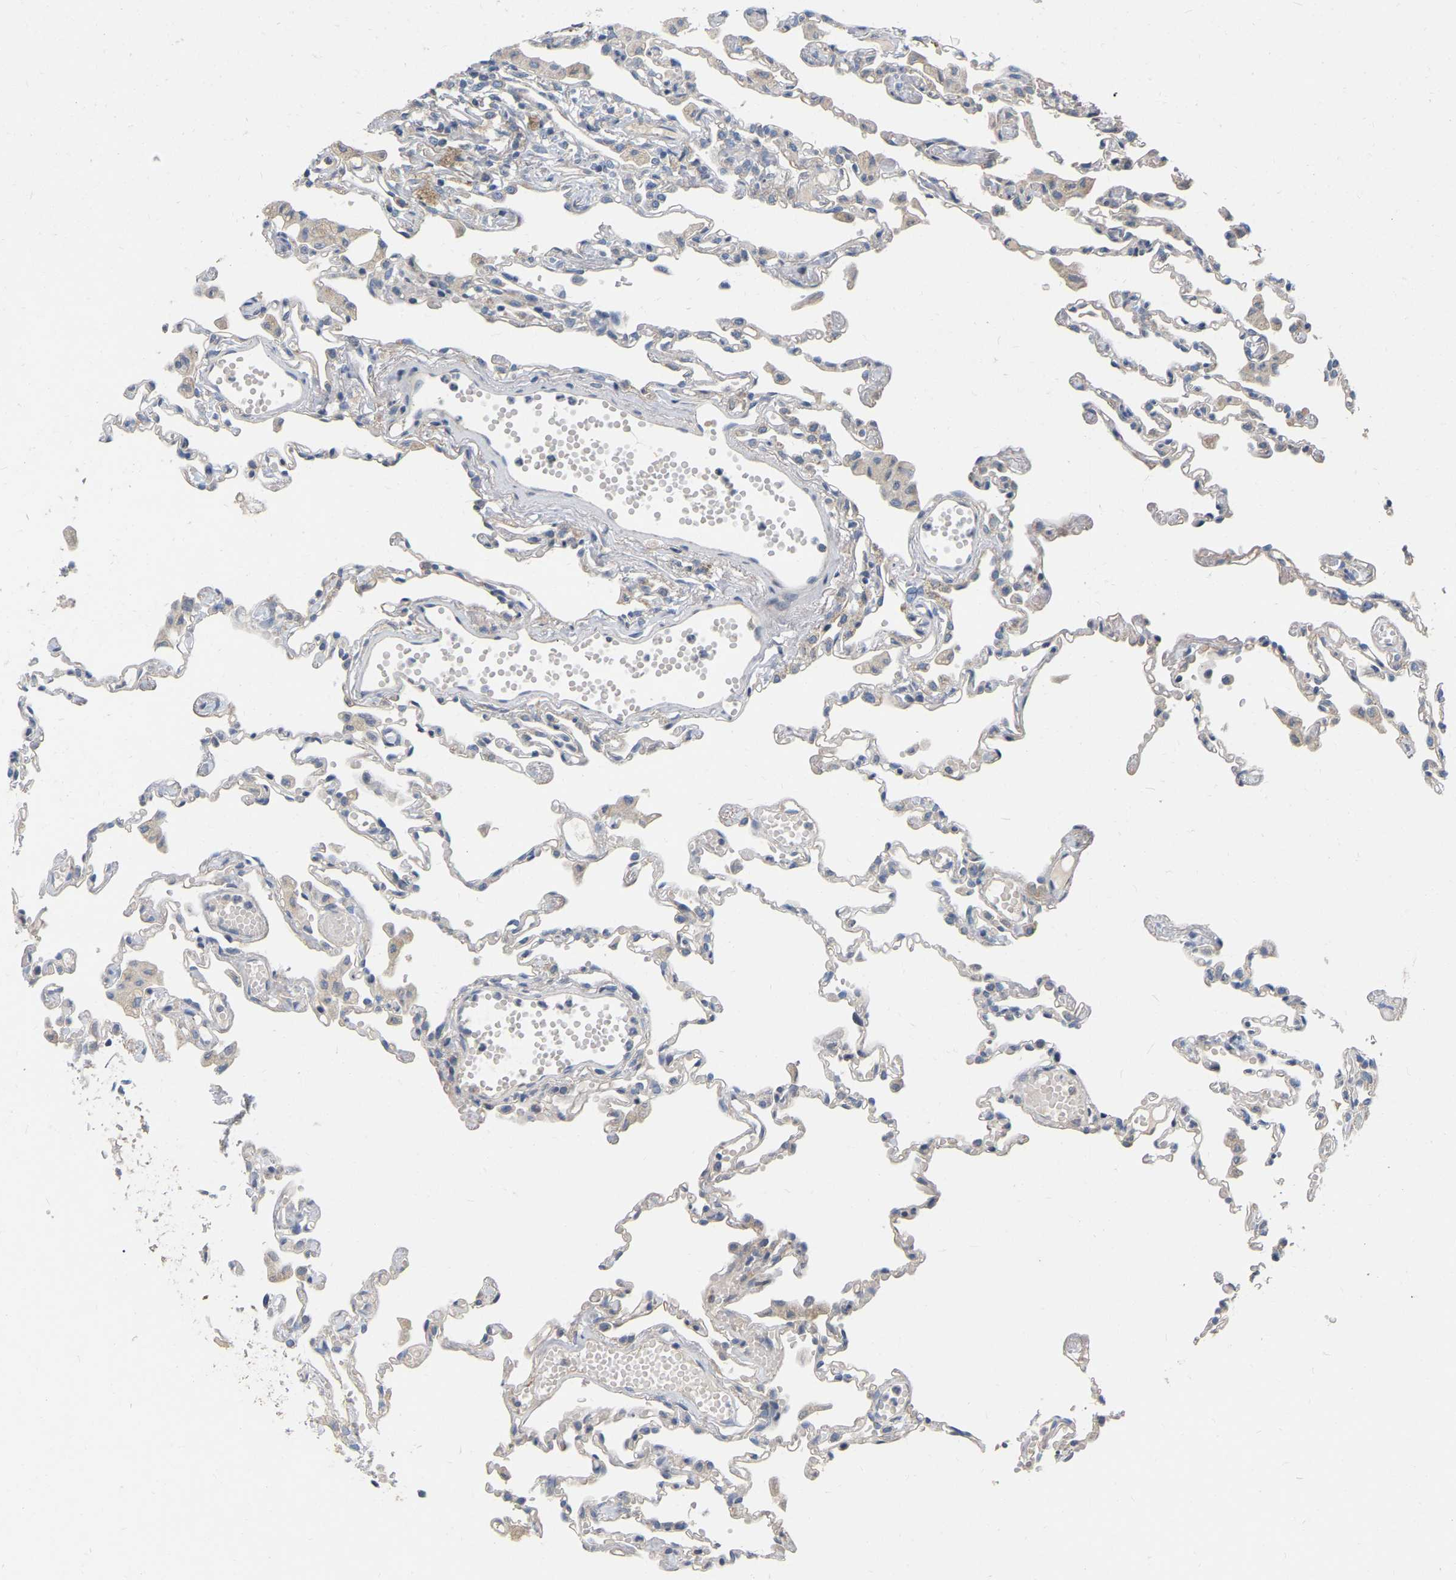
{"staining": {"intensity": "weak", "quantity": "<25%", "location": "cytoplasmic/membranous"}, "tissue": "lung", "cell_type": "Alveolar cells", "image_type": "normal", "snomed": [{"axis": "morphology", "description": "Normal tissue, NOS"}, {"axis": "topography", "description": "Bronchus"}, {"axis": "topography", "description": "Lung"}], "caption": "Alveolar cells are negative for brown protein staining in unremarkable lung. (DAB IHC visualized using brightfield microscopy, high magnification).", "gene": "SSH1", "patient": {"sex": "female", "age": 49}}